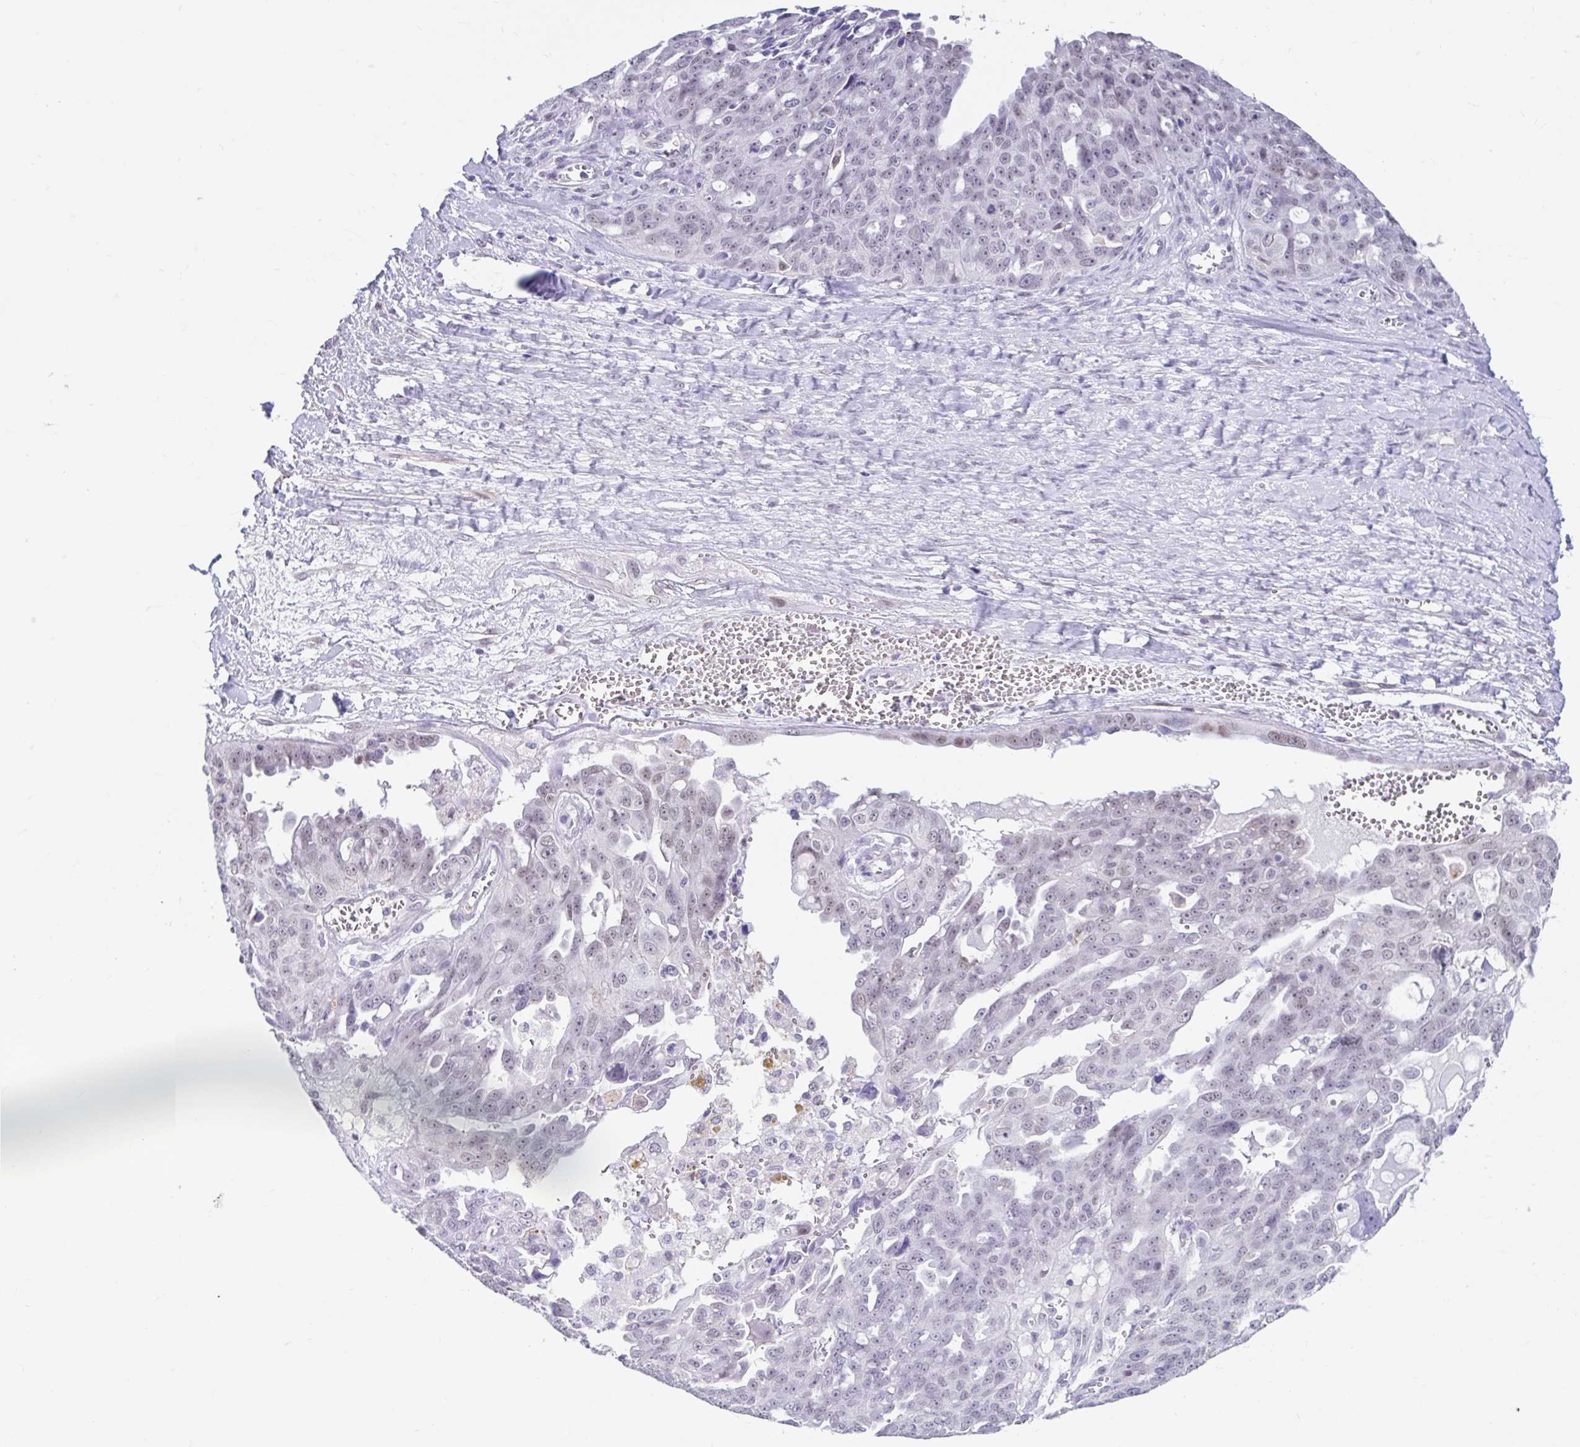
{"staining": {"intensity": "weak", "quantity": "<25%", "location": "nuclear"}, "tissue": "ovarian cancer", "cell_type": "Tumor cells", "image_type": "cancer", "snomed": [{"axis": "morphology", "description": "Carcinoma, endometroid"}, {"axis": "topography", "description": "Ovary"}], "caption": "Ovarian cancer (endometroid carcinoma) was stained to show a protein in brown. There is no significant staining in tumor cells.", "gene": "DCAF17", "patient": {"sex": "female", "age": 70}}